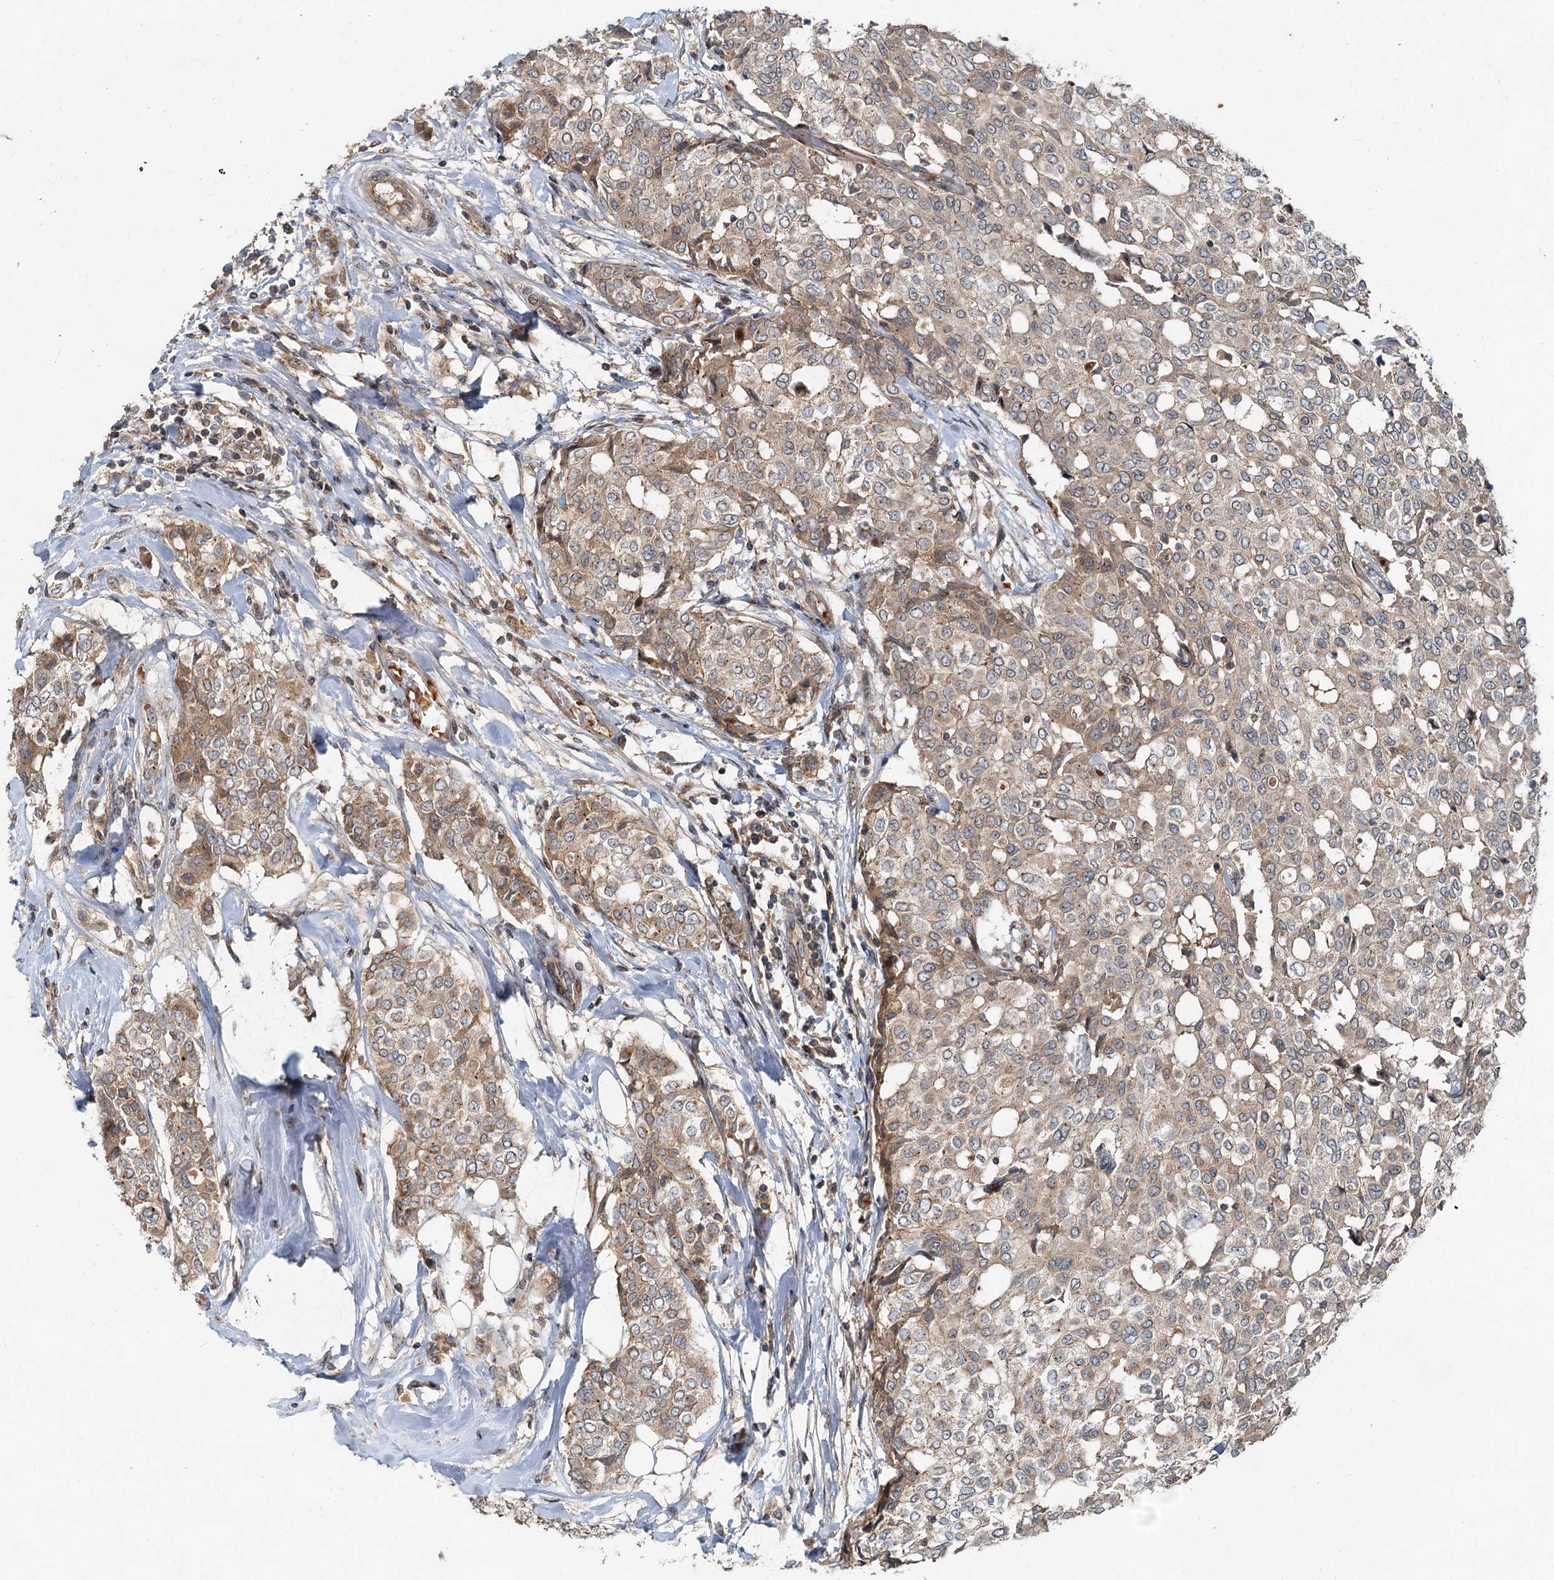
{"staining": {"intensity": "weak", "quantity": ">75%", "location": "cytoplasmic/membranous"}, "tissue": "breast cancer", "cell_type": "Tumor cells", "image_type": "cancer", "snomed": [{"axis": "morphology", "description": "Lobular carcinoma"}, {"axis": "topography", "description": "Breast"}], "caption": "Weak cytoplasmic/membranous protein expression is identified in about >75% of tumor cells in breast lobular carcinoma.", "gene": "CEP68", "patient": {"sex": "female", "age": 51}}